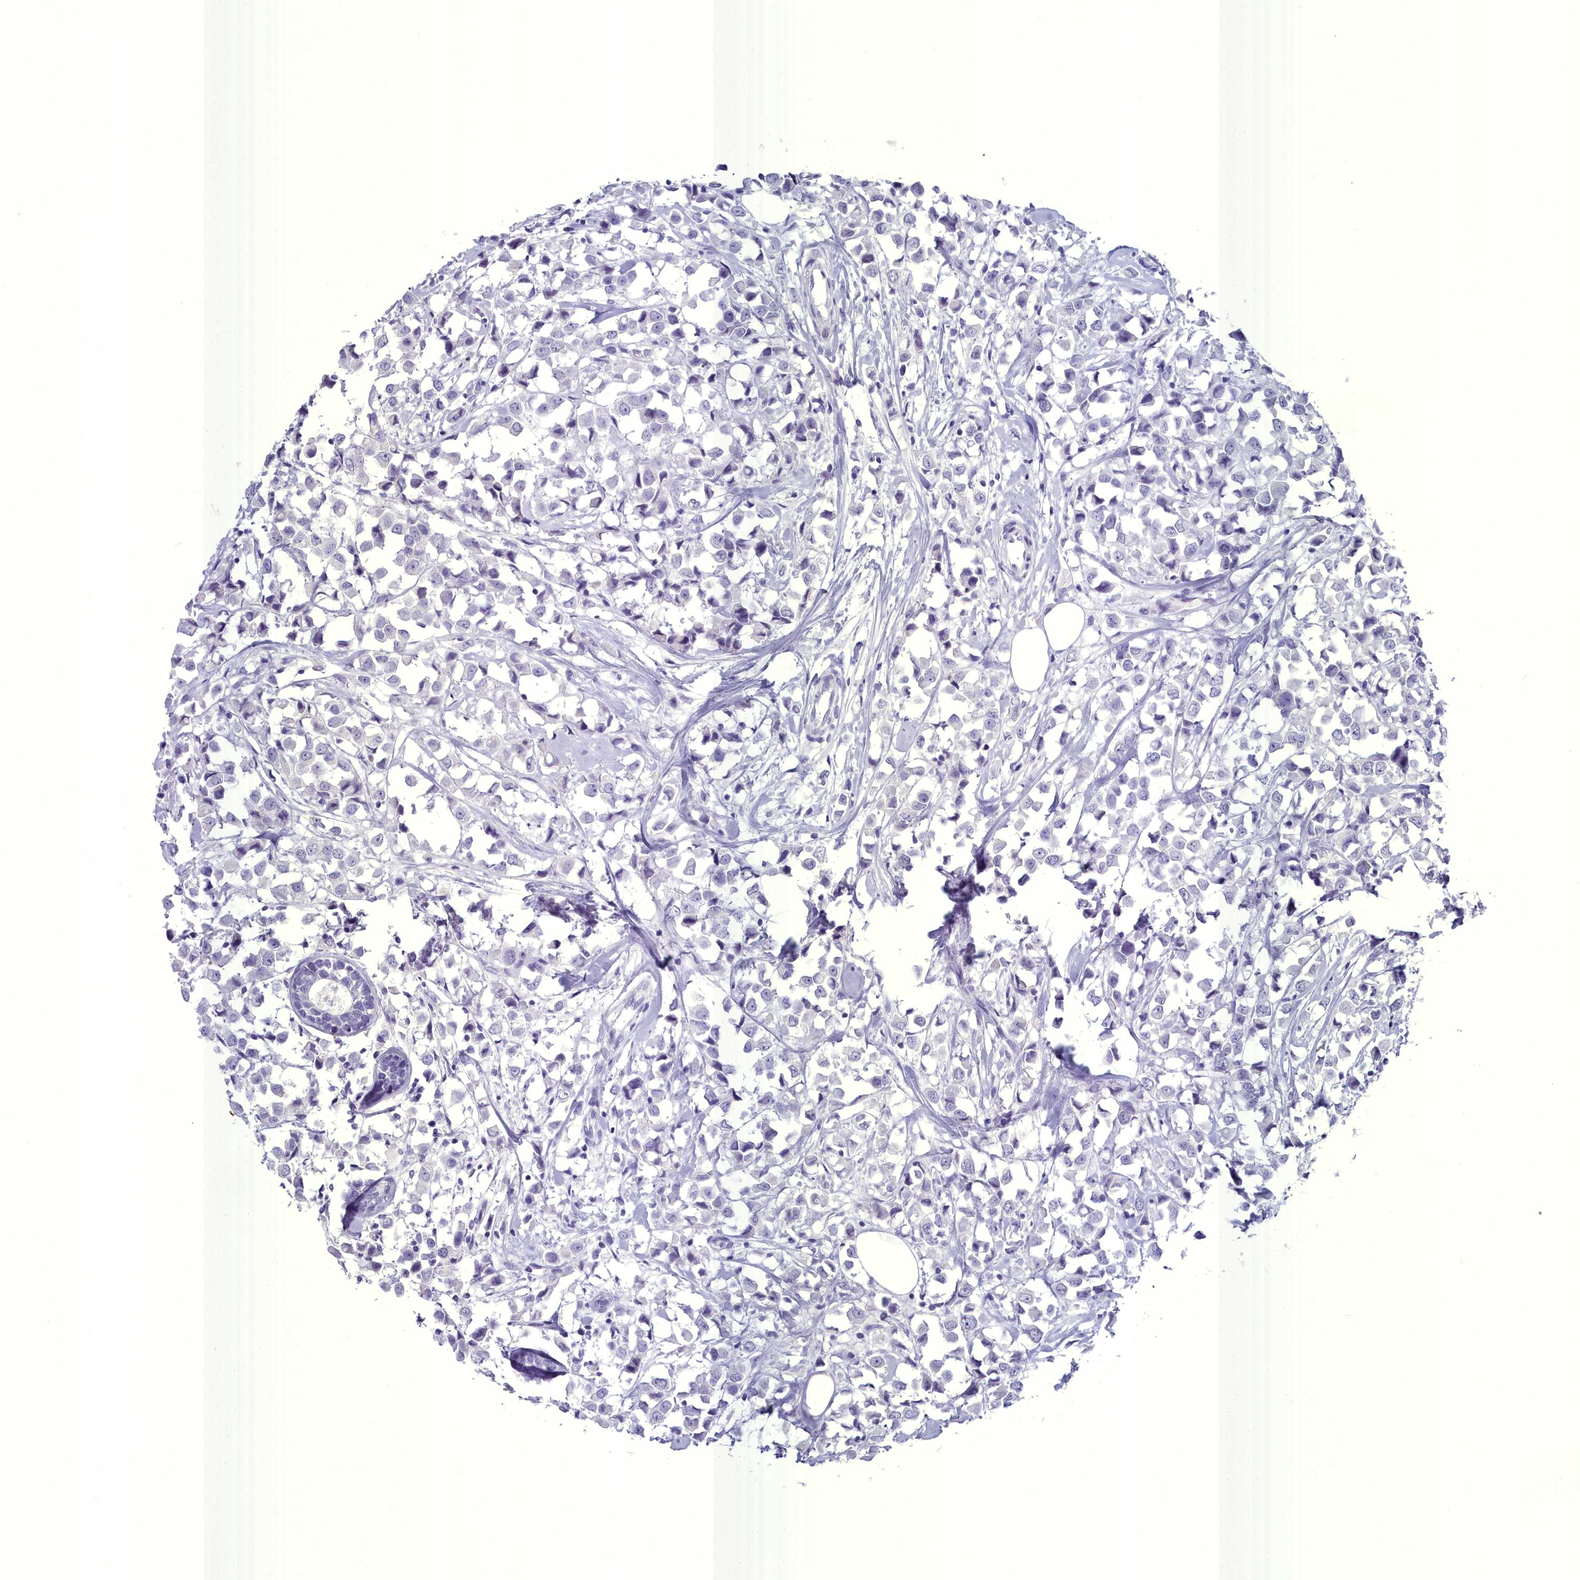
{"staining": {"intensity": "negative", "quantity": "none", "location": "none"}, "tissue": "breast cancer", "cell_type": "Tumor cells", "image_type": "cancer", "snomed": [{"axis": "morphology", "description": "Duct carcinoma"}, {"axis": "topography", "description": "Breast"}], "caption": "This micrograph is of infiltrating ductal carcinoma (breast) stained with immunohistochemistry (IHC) to label a protein in brown with the nuclei are counter-stained blue. There is no positivity in tumor cells.", "gene": "MAP6", "patient": {"sex": "female", "age": 61}}